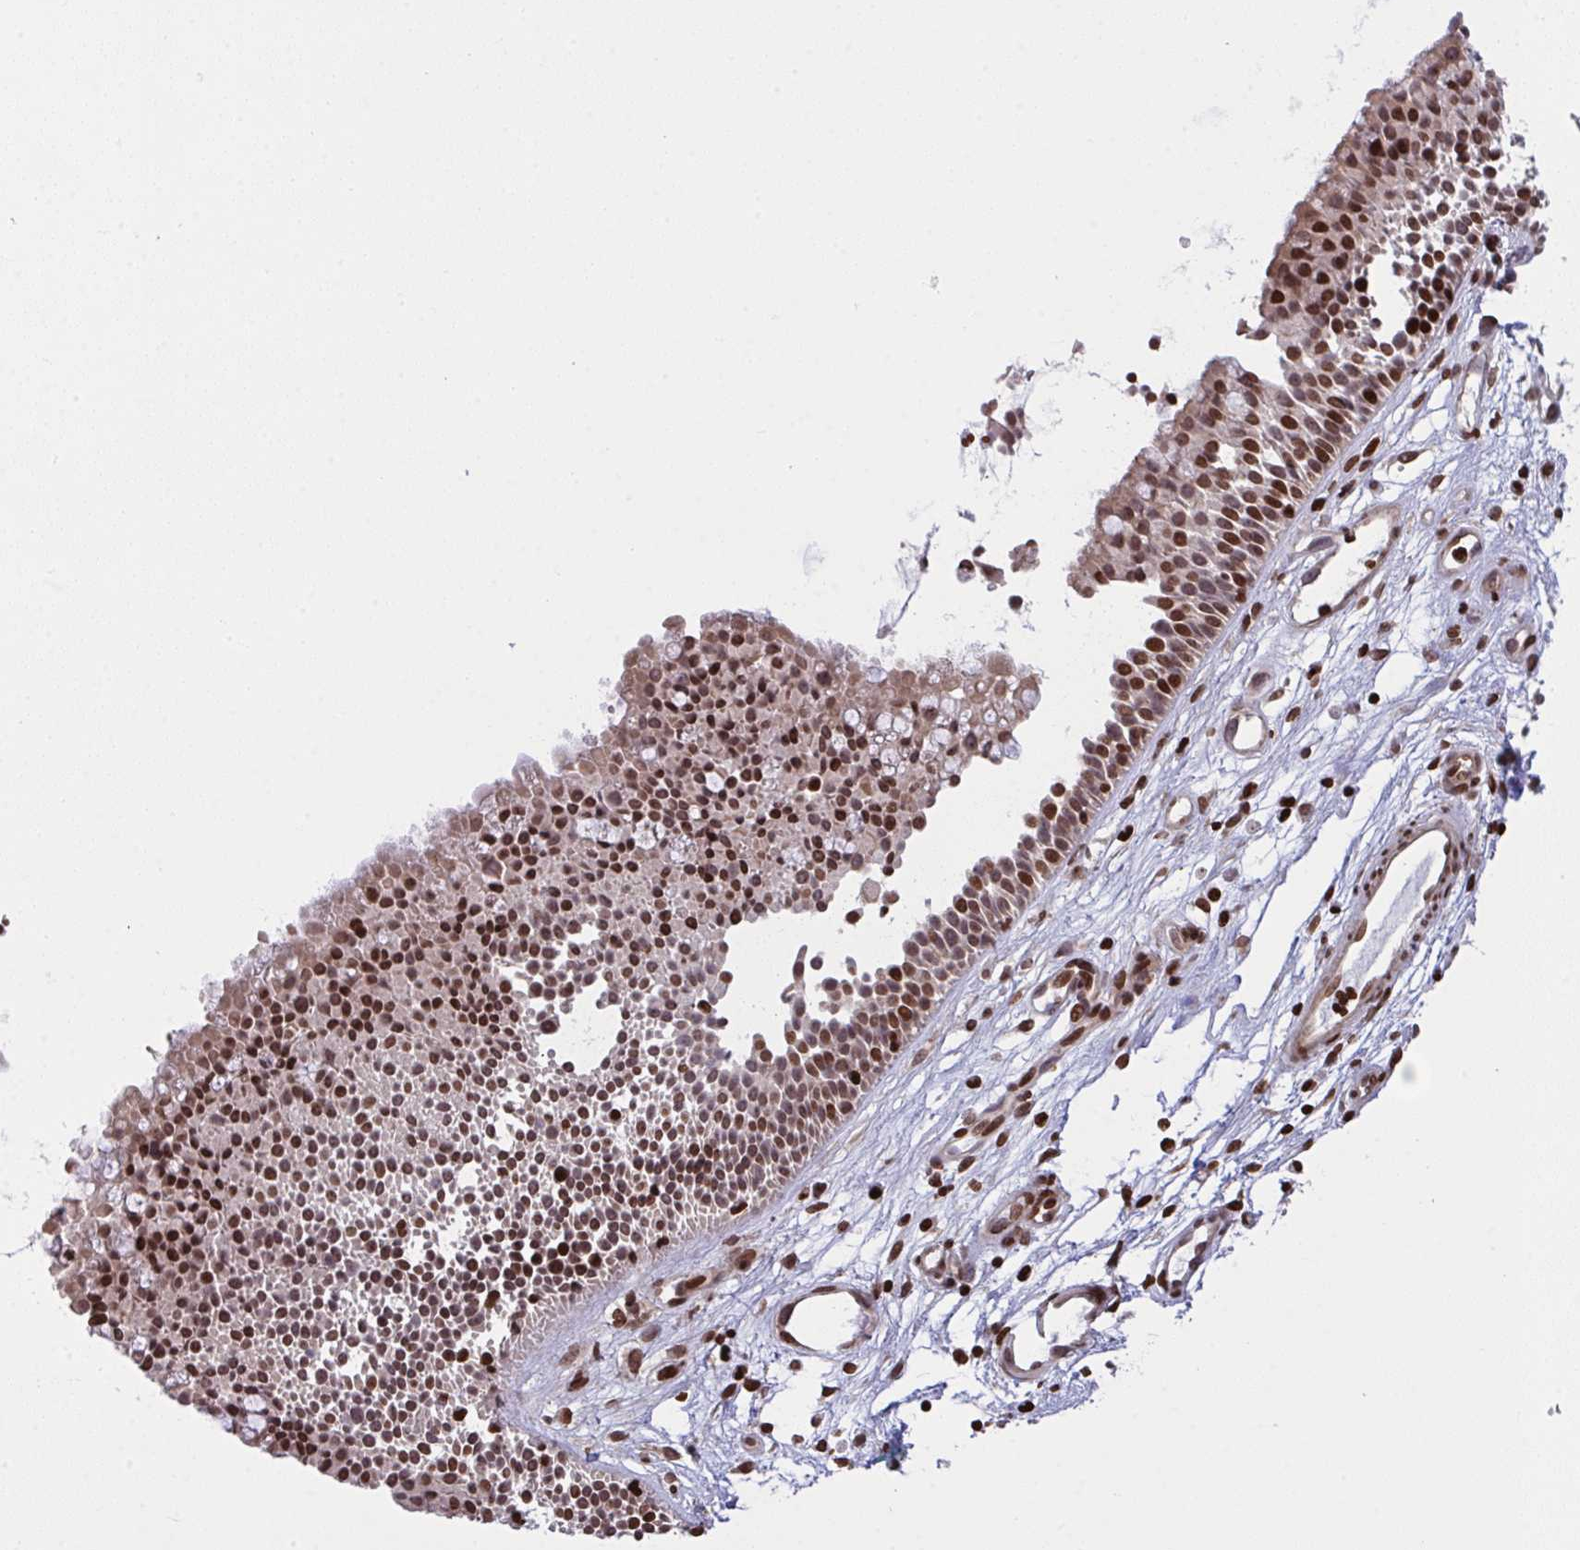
{"staining": {"intensity": "strong", "quantity": "25%-75%", "location": "nuclear"}, "tissue": "nasopharynx", "cell_type": "Respiratory epithelial cells", "image_type": "normal", "snomed": [{"axis": "morphology", "description": "Normal tissue, NOS"}, {"axis": "topography", "description": "Nasopharynx"}], "caption": "This histopathology image exhibits unremarkable nasopharynx stained with IHC to label a protein in brown. The nuclear of respiratory epithelial cells show strong positivity for the protein. Nuclei are counter-stained blue.", "gene": "RAPGEF5", "patient": {"sex": "male", "age": 56}}